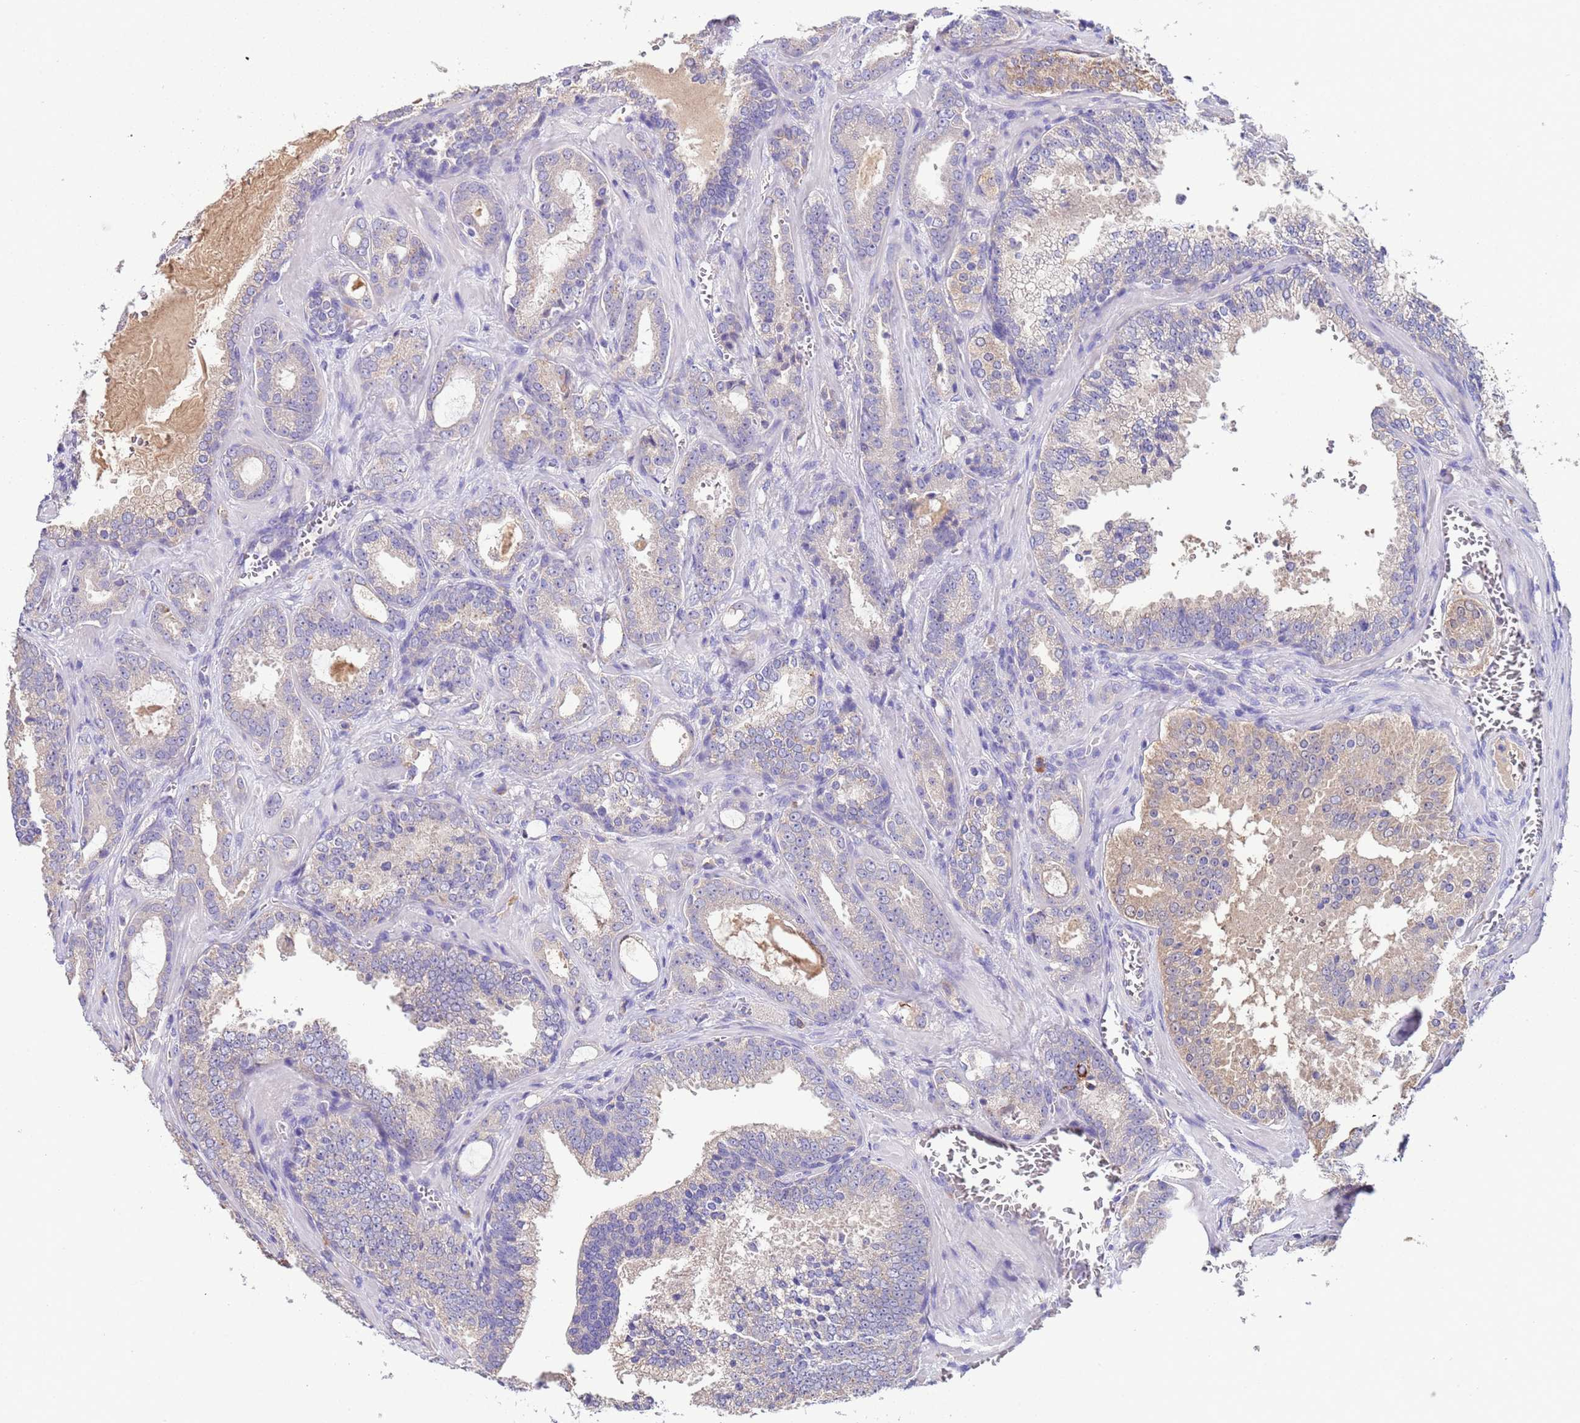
{"staining": {"intensity": "negative", "quantity": "none", "location": "none"}, "tissue": "prostate cancer", "cell_type": "Tumor cells", "image_type": "cancer", "snomed": [{"axis": "morphology", "description": "Adenocarcinoma, High grade"}, {"axis": "topography", "description": "Prostate"}], "caption": "Photomicrograph shows no protein positivity in tumor cells of adenocarcinoma (high-grade) (prostate) tissue. The staining is performed using DAB (3,3'-diaminobenzidine) brown chromogen with nuclei counter-stained in using hematoxylin.", "gene": "SLC24A3", "patient": {"sex": "male", "age": 72}}